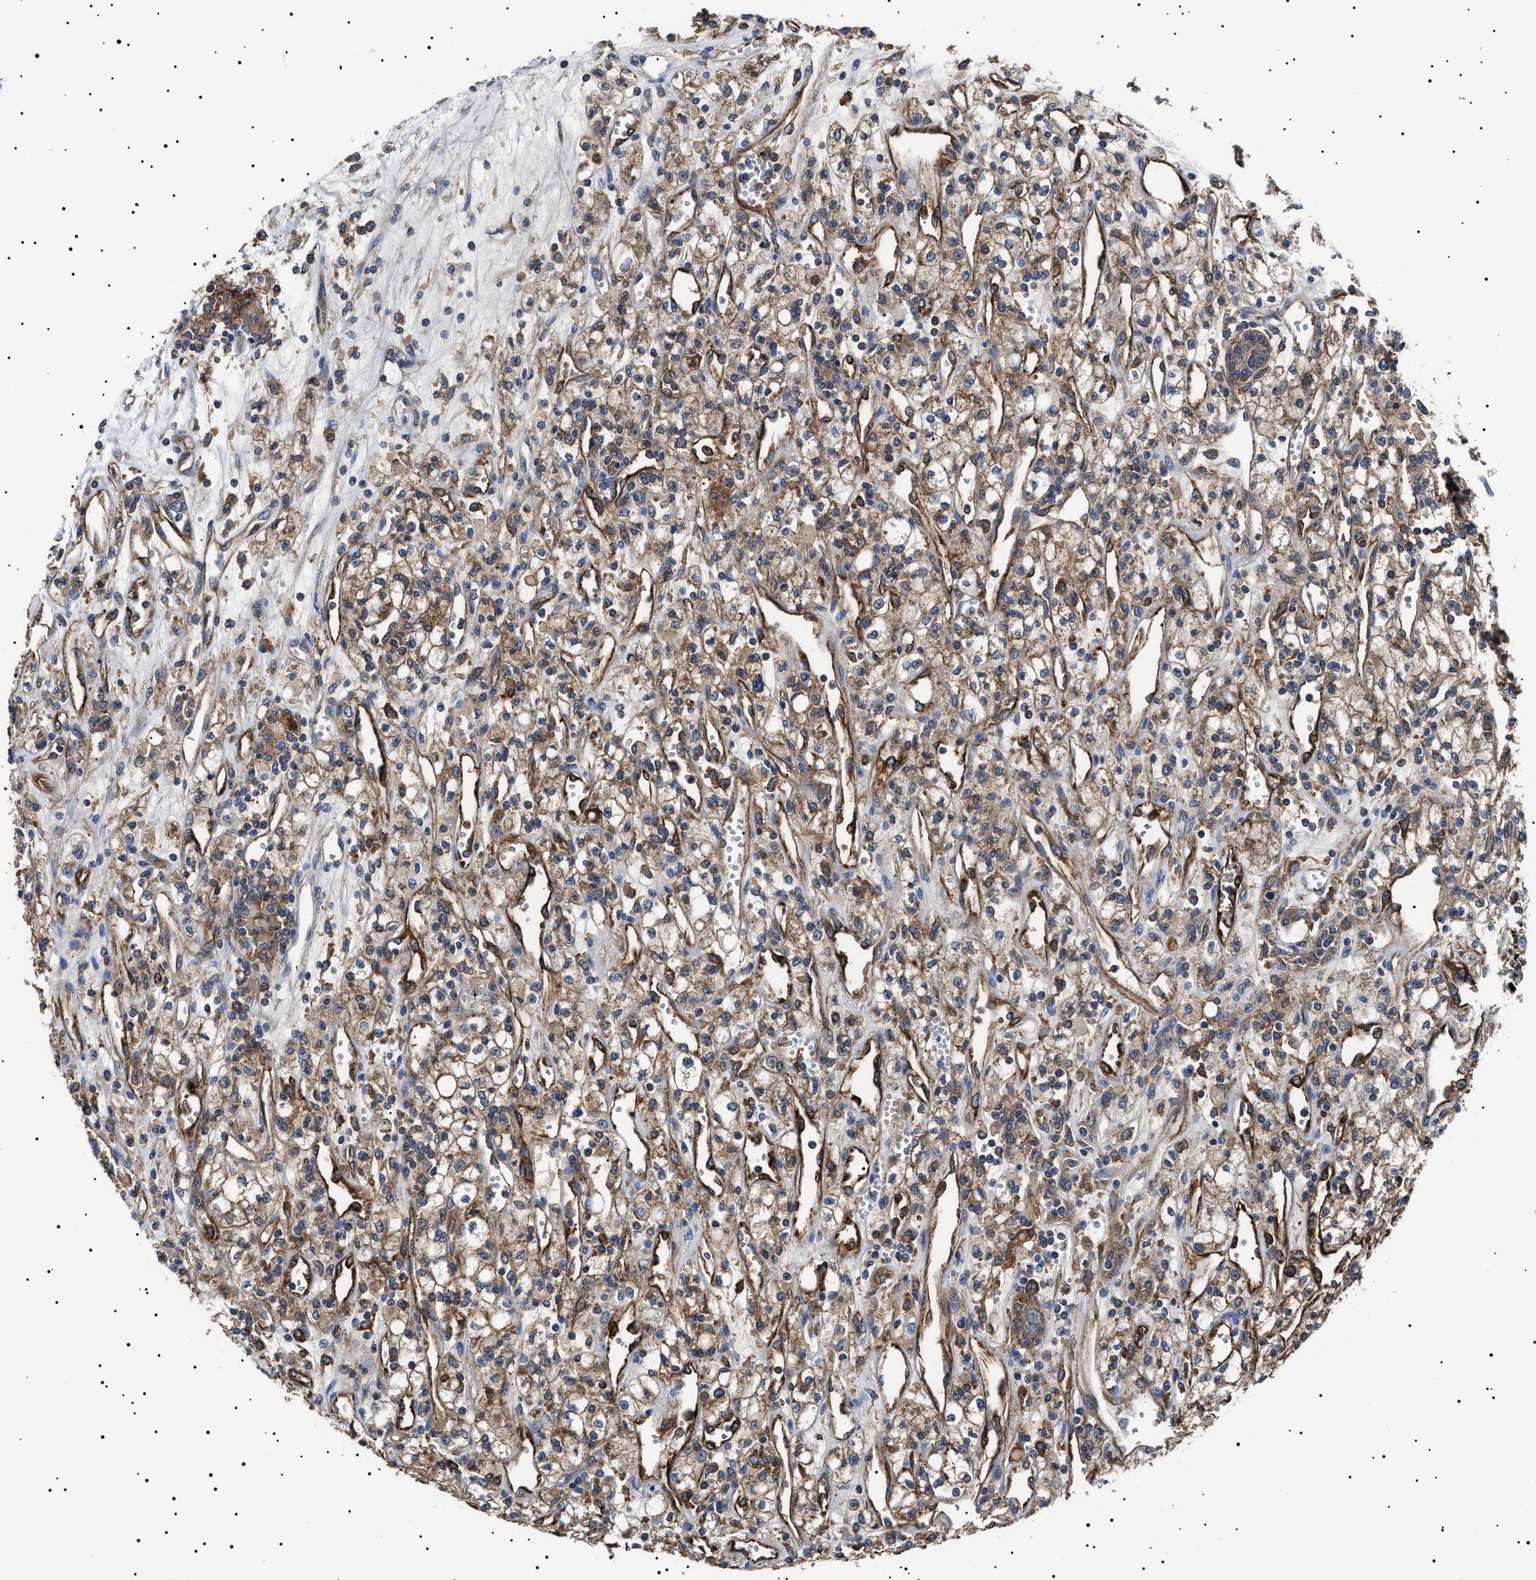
{"staining": {"intensity": "weak", "quantity": ">75%", "location": "cytoplasmic/membranous"}, "tissue": "renal cancer", "cell_type": "Tumor cells", "image_type": "cancer", "snomed": [{"axis": "morphology", "description": "Adenocarcinoma, NOS"}, {"axis": "topography", "description": "Kidney"}], "caption": "Approximately >75% of tumor cells in human adenocarcinoma (renal) reveal weak cytoplasmic/membranous protein positivity as visualized by brown immunohistochemical staining.", "gene": "TPP2", "patient": {"sex": "male", "age": 59}}